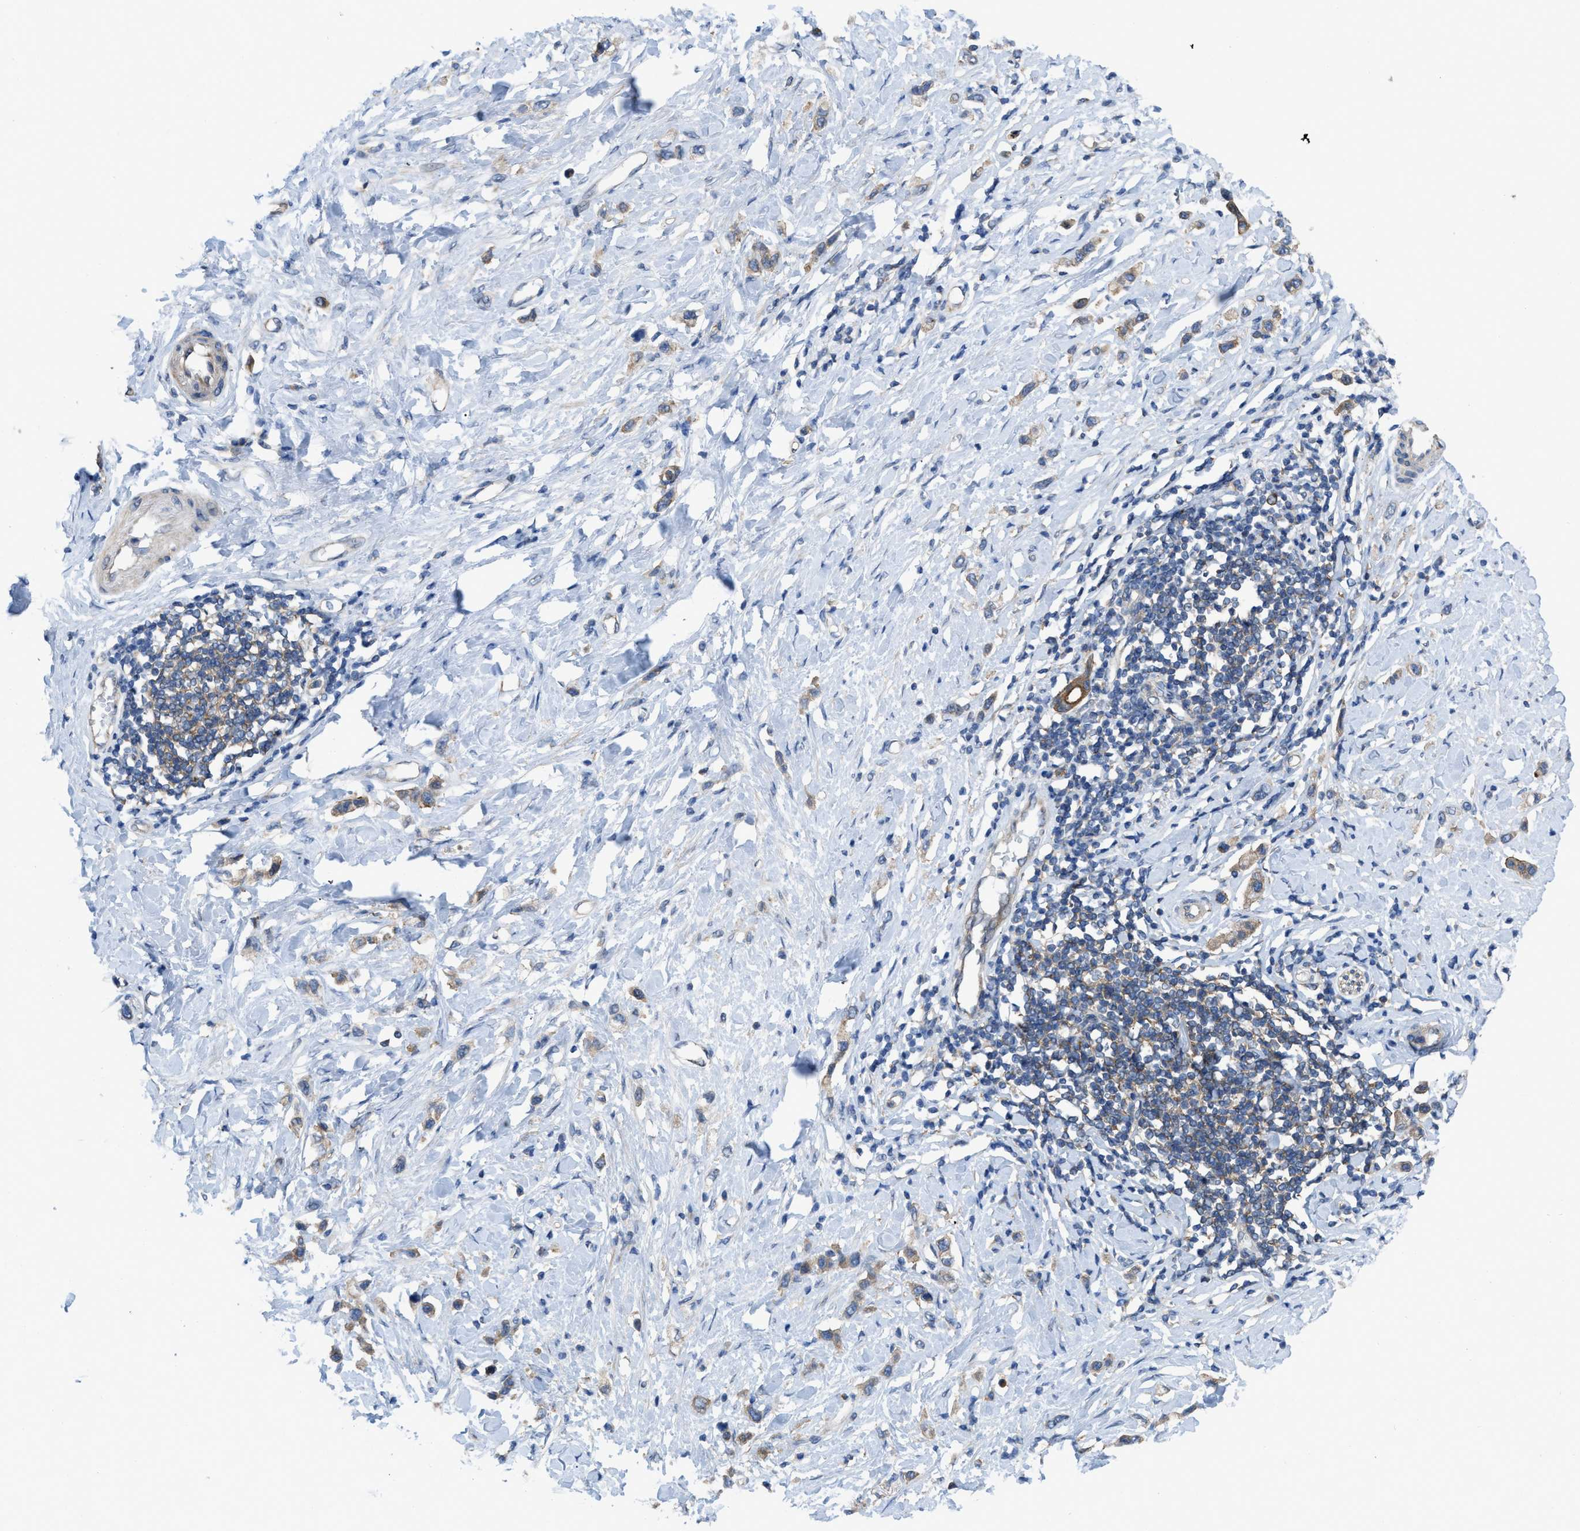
{"staining": {"intensity": "moderate", "quantity": ">75%", "location": "cytoplasmic/membranous"}, "tissue": "stomach cancer", "cell_type": "Tumor cells", "image_type": "cancer", "snomed": [{"axis": "morphology", "description": "Adenocarcinoma, NOS"}, {"axis": "topography", "description": "Stomach"}], "caption": "The histopathology image demonstrates staining of stomach cancer, revealing moderate cytoplasmic/membranous protein staining (brown color) within tumor cells. (DAB = brown stain, brightfield microscopy at high magnification).", "gene": "MYO18A", "patient": {"sex": "female", "age": 65}}